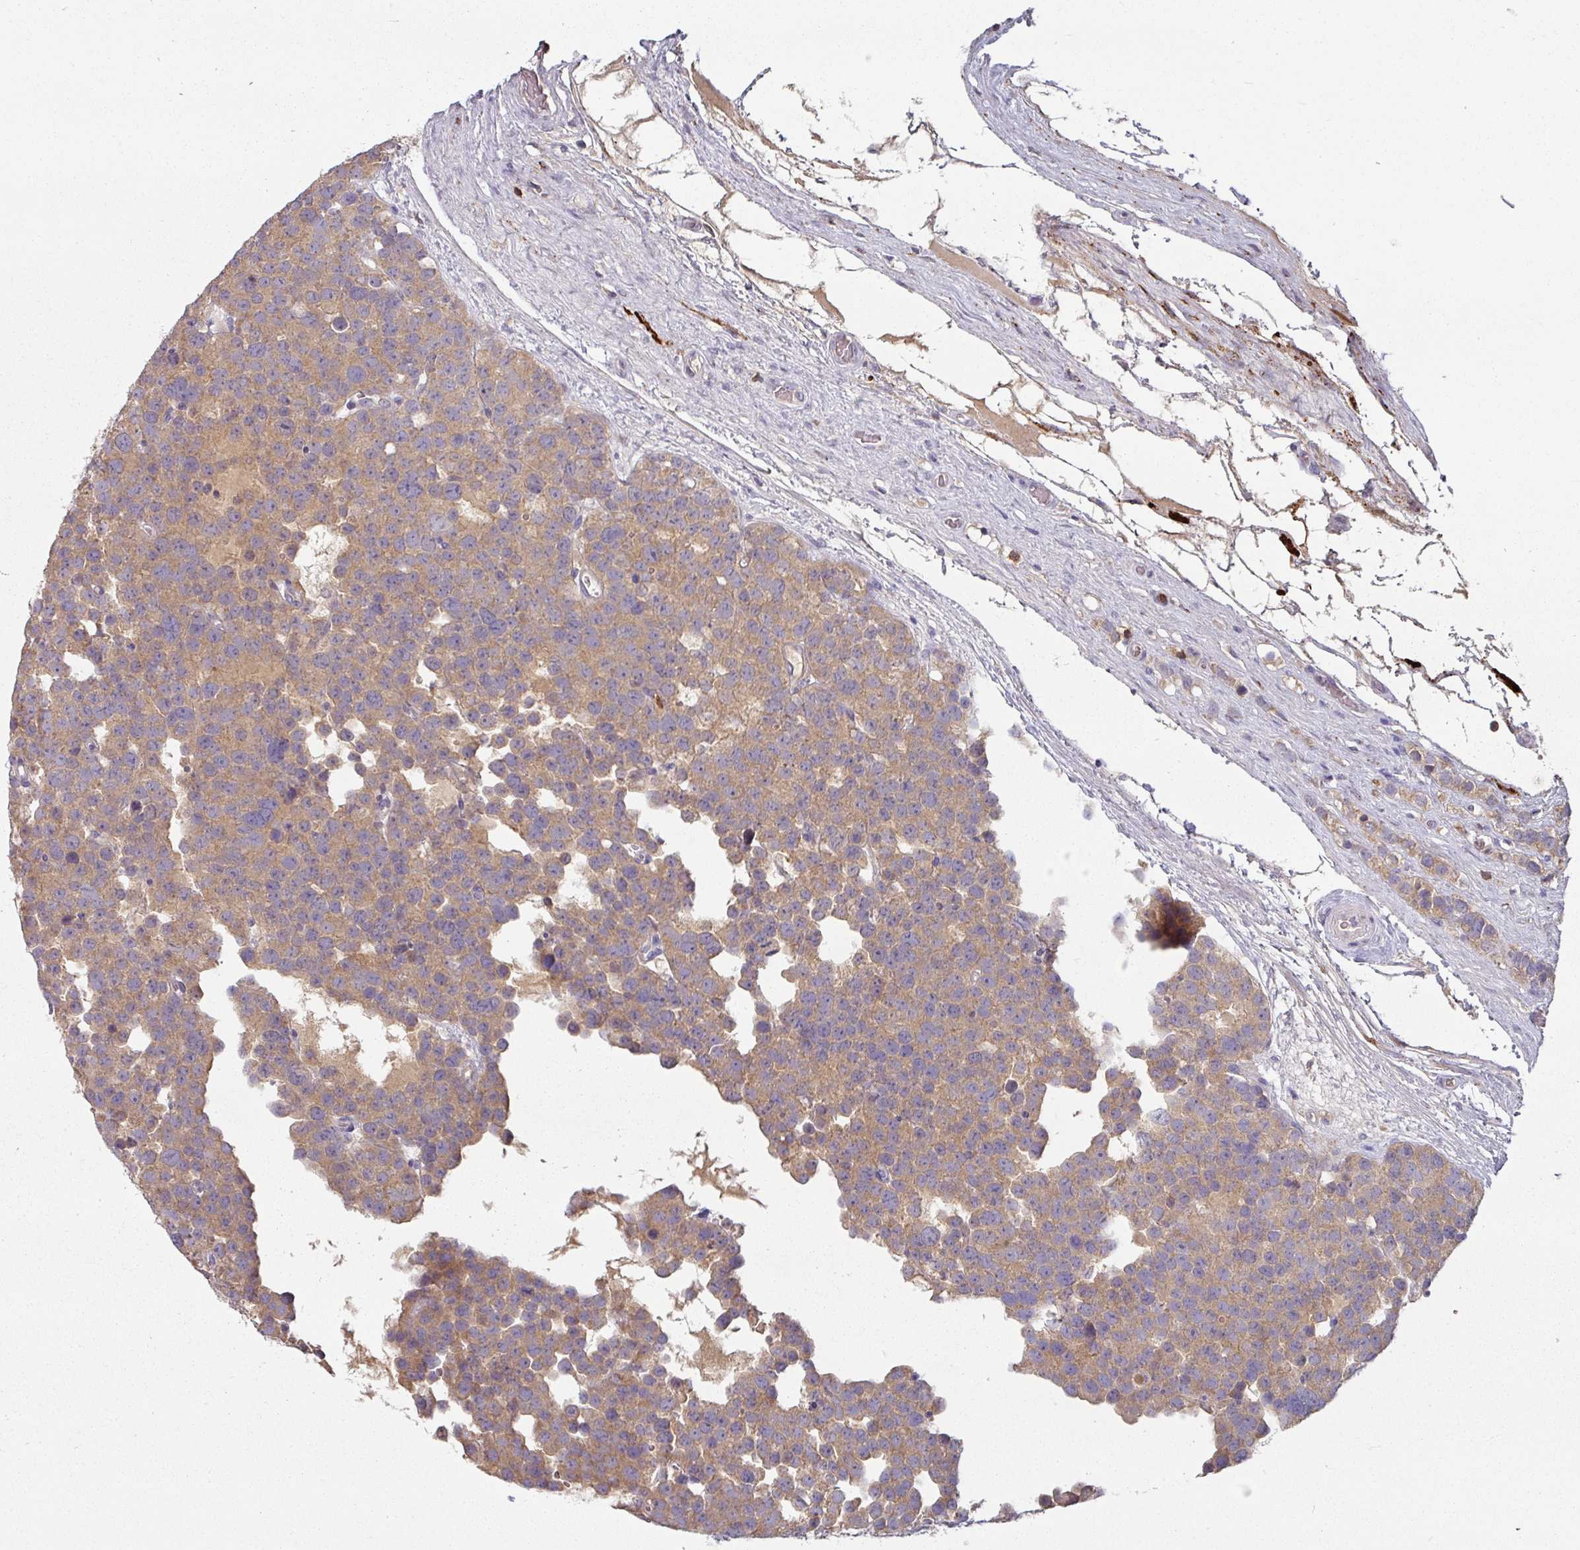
{"staining": {"intensity": "moderate", "quantity": ">75%", "location": "cytoplasmic/membranous"}, "tissue": "testis cancer", "cell_type": "Tumor cells", "image_type": "cancer", "snomed": [{"axis": "morphology", "description": "Seminoma, NOS"}, {"axis": "topography", "description": "Testis"}], "caption": "Immunohistochemistry histopathology image of human testis seminoma stained for a protein (brown), which exhibits medium levels of moderate cytoplasmic/membranous staining in approximately >75% of tumor cells.", "gene": "CD3G", "patient": {"sex": "male", "age": 71}}